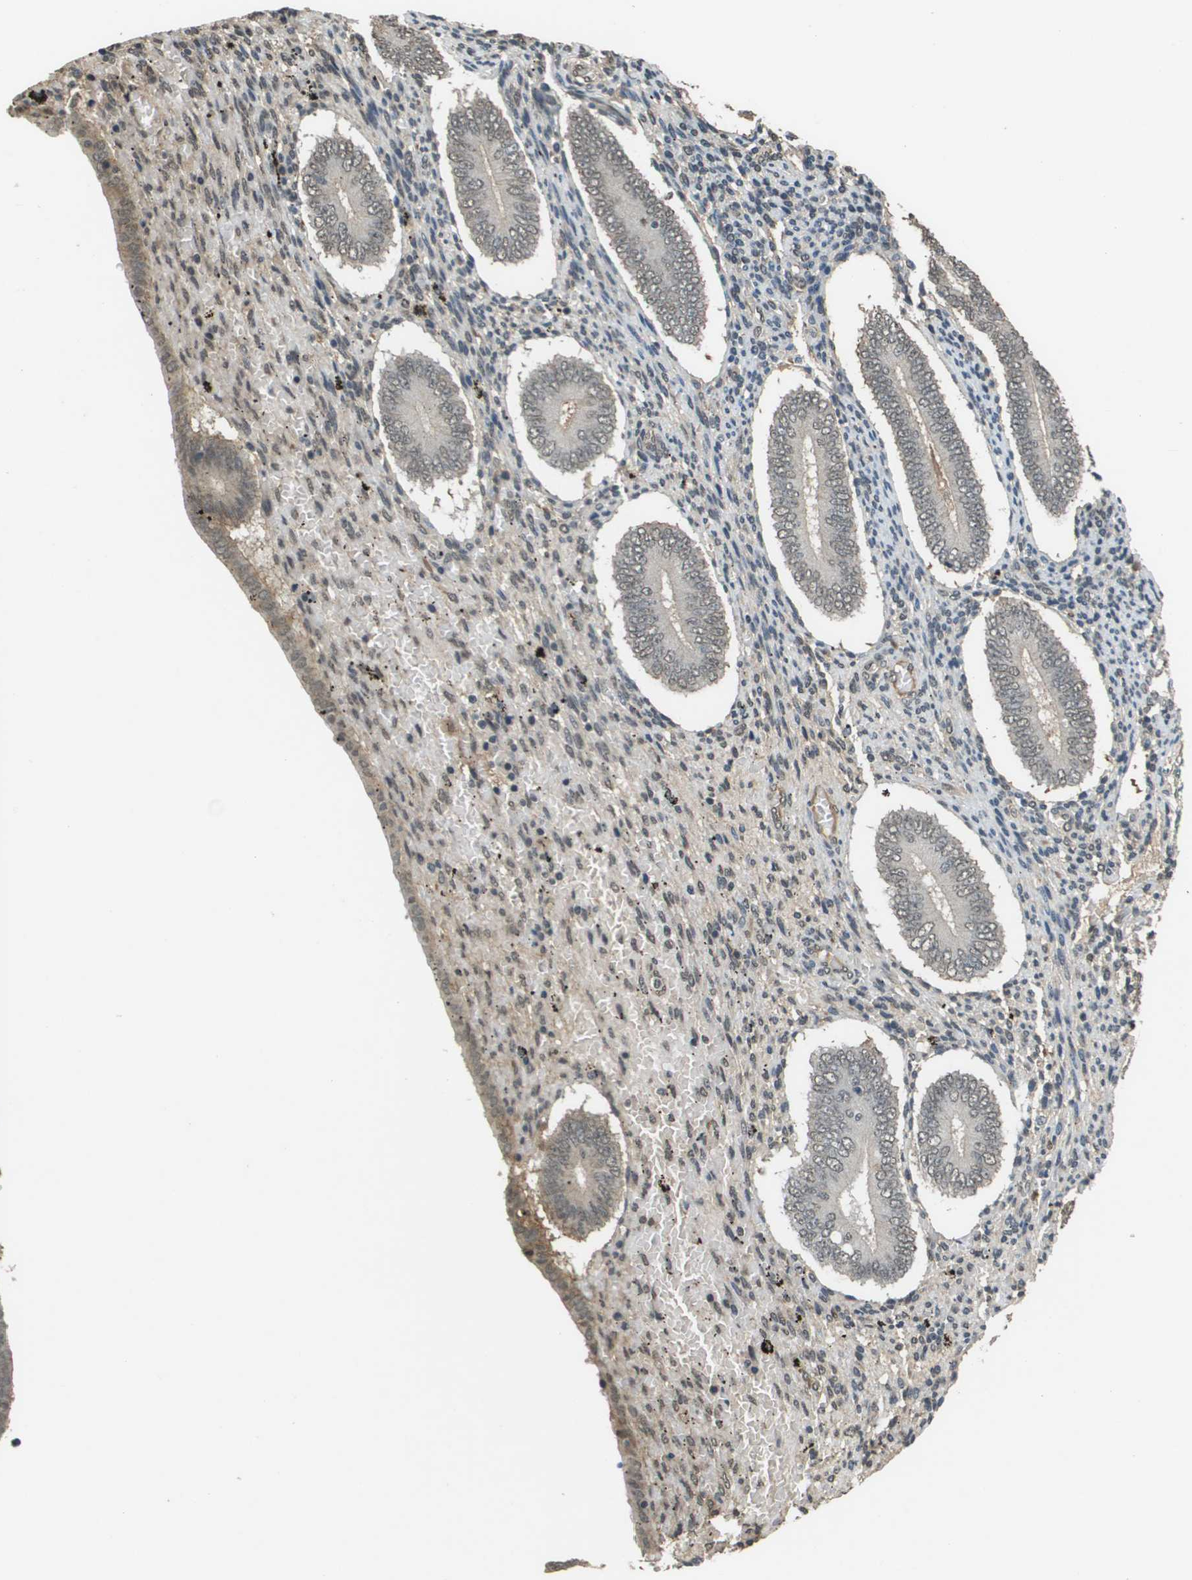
{"staining": {"intensity": "negative", "quantity": "none", "location": "none"}, "tissue": "endometrium", "cell_type": "Cells in endometrial stroma", "image_type": "normal", "snomed": [{"axis": "morphology", "description": "Normal tissue, NOS"}, {"axis": "topography", "description": "Endometrium"}], "caption": "The IHC micrograph has no significant staining in cells in endometrial stroma of endometrium.", "gene": "NDRG2", "patient": {"sex": "female", "age": 42}}